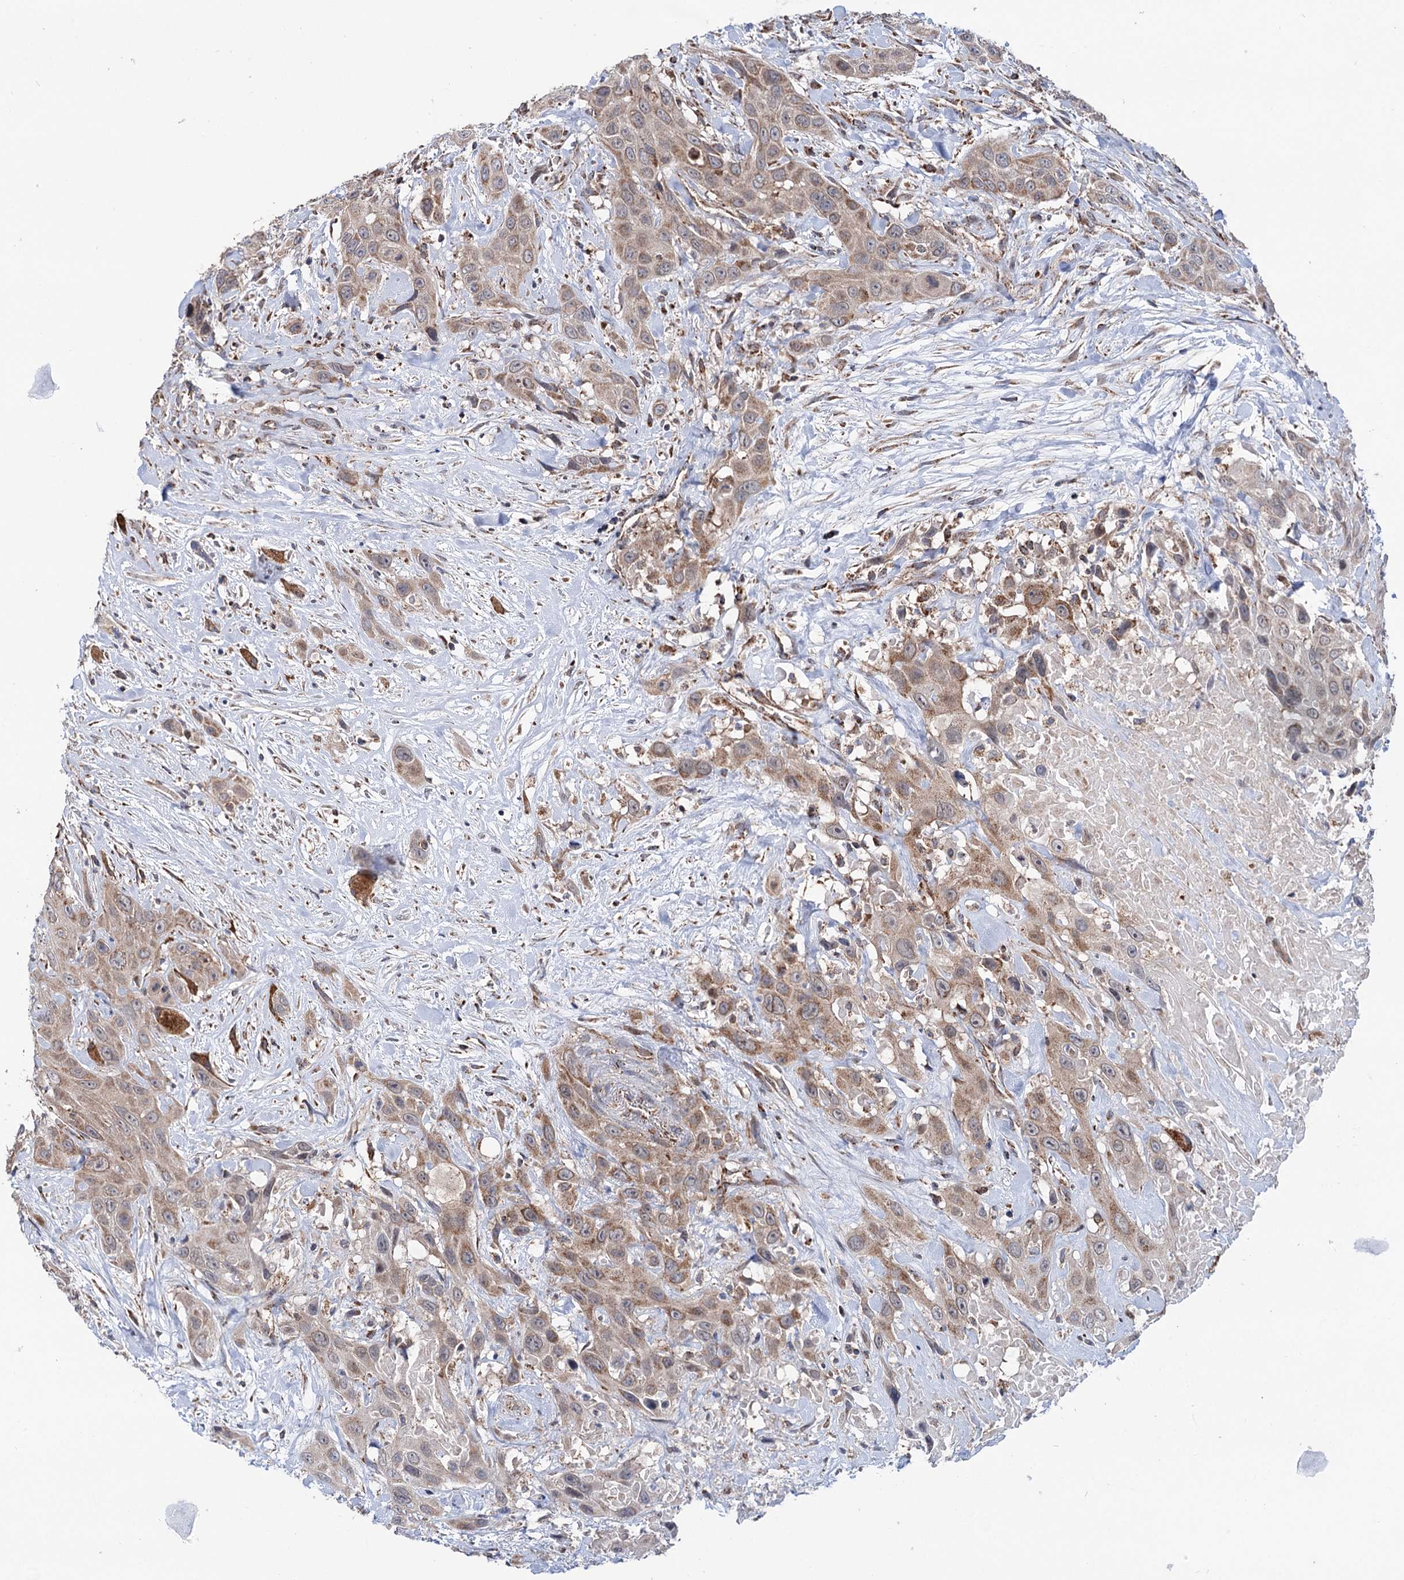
{"staining": {"intensity": "moderate", "quantity": ">75%", "location": "cytoplasmic/membranous"}, "tissue": "head and neck cancer", "cell_type": "Tumor cells", "image_type": "cancer", "snomed": [{"axis": "morphology", "description": "Squamous cell carcinoma, NOS"}, {"axis": "topography", "description": "Head-Neck"}], "caption": "Head and neck cancer stained with a brown dye reveals moderate cytoplasmic/membranous positive staining in approximately >75% of tumor cells.", "gene": "SUCLA2", "patient": {"sex": "male", "age": 81}}